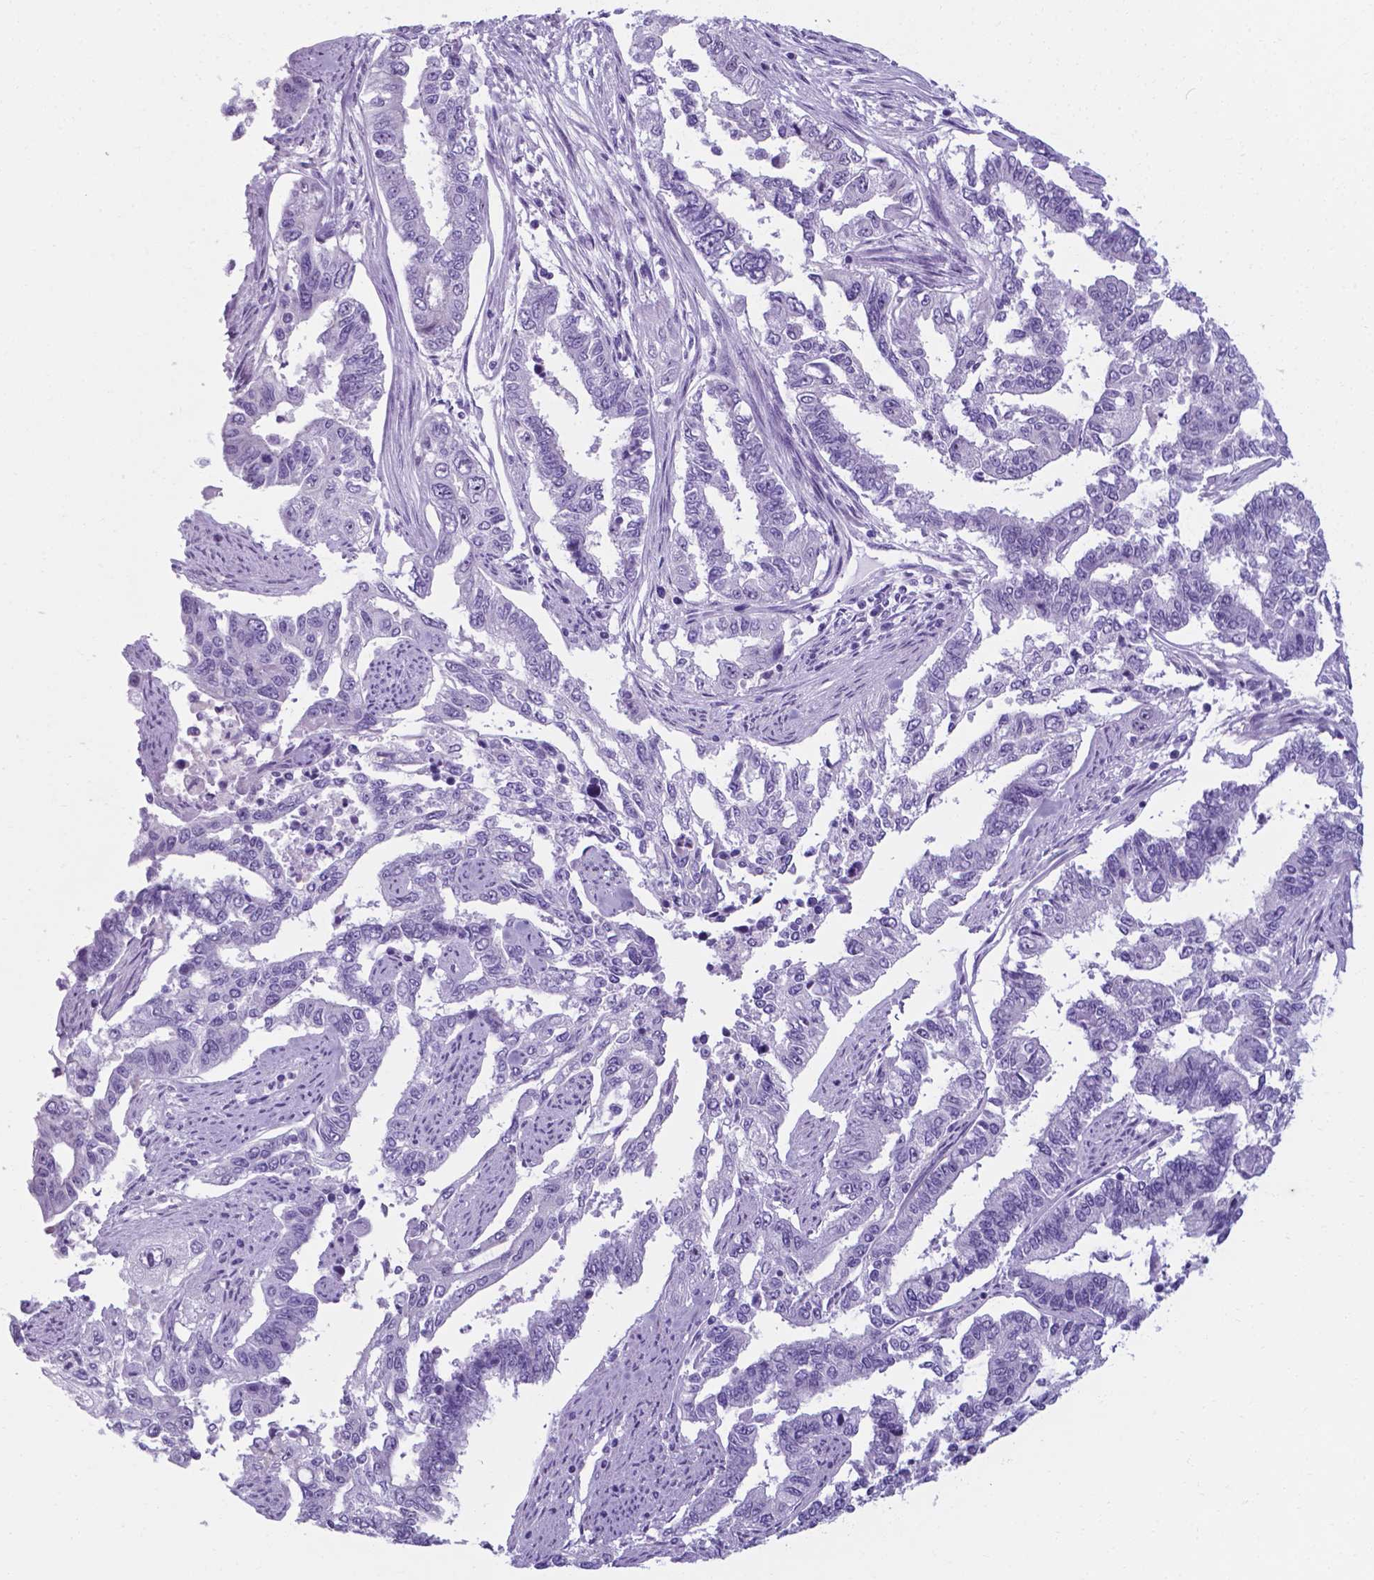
{"staining": {"intensity": "negative", "quantity": "none", "location": "none"}, "tissue": "endometrial cancer", "cell_type": "Tumor cells", "image_type": "cancer", "snomed": [{"axis": "morphology", "description": "Adenocarcinoma, NOS"}, {"axis": "topography", "description": "Uterus"}], "caption": "High magnification brightfield microscopy of endometrial cancer stained with DAB (brown) and counterstained with hematoxylin (blue): tumor cells show no significant expression.", "gene": "AP5B1", "patient": {"sex": "female", "age": 59}}